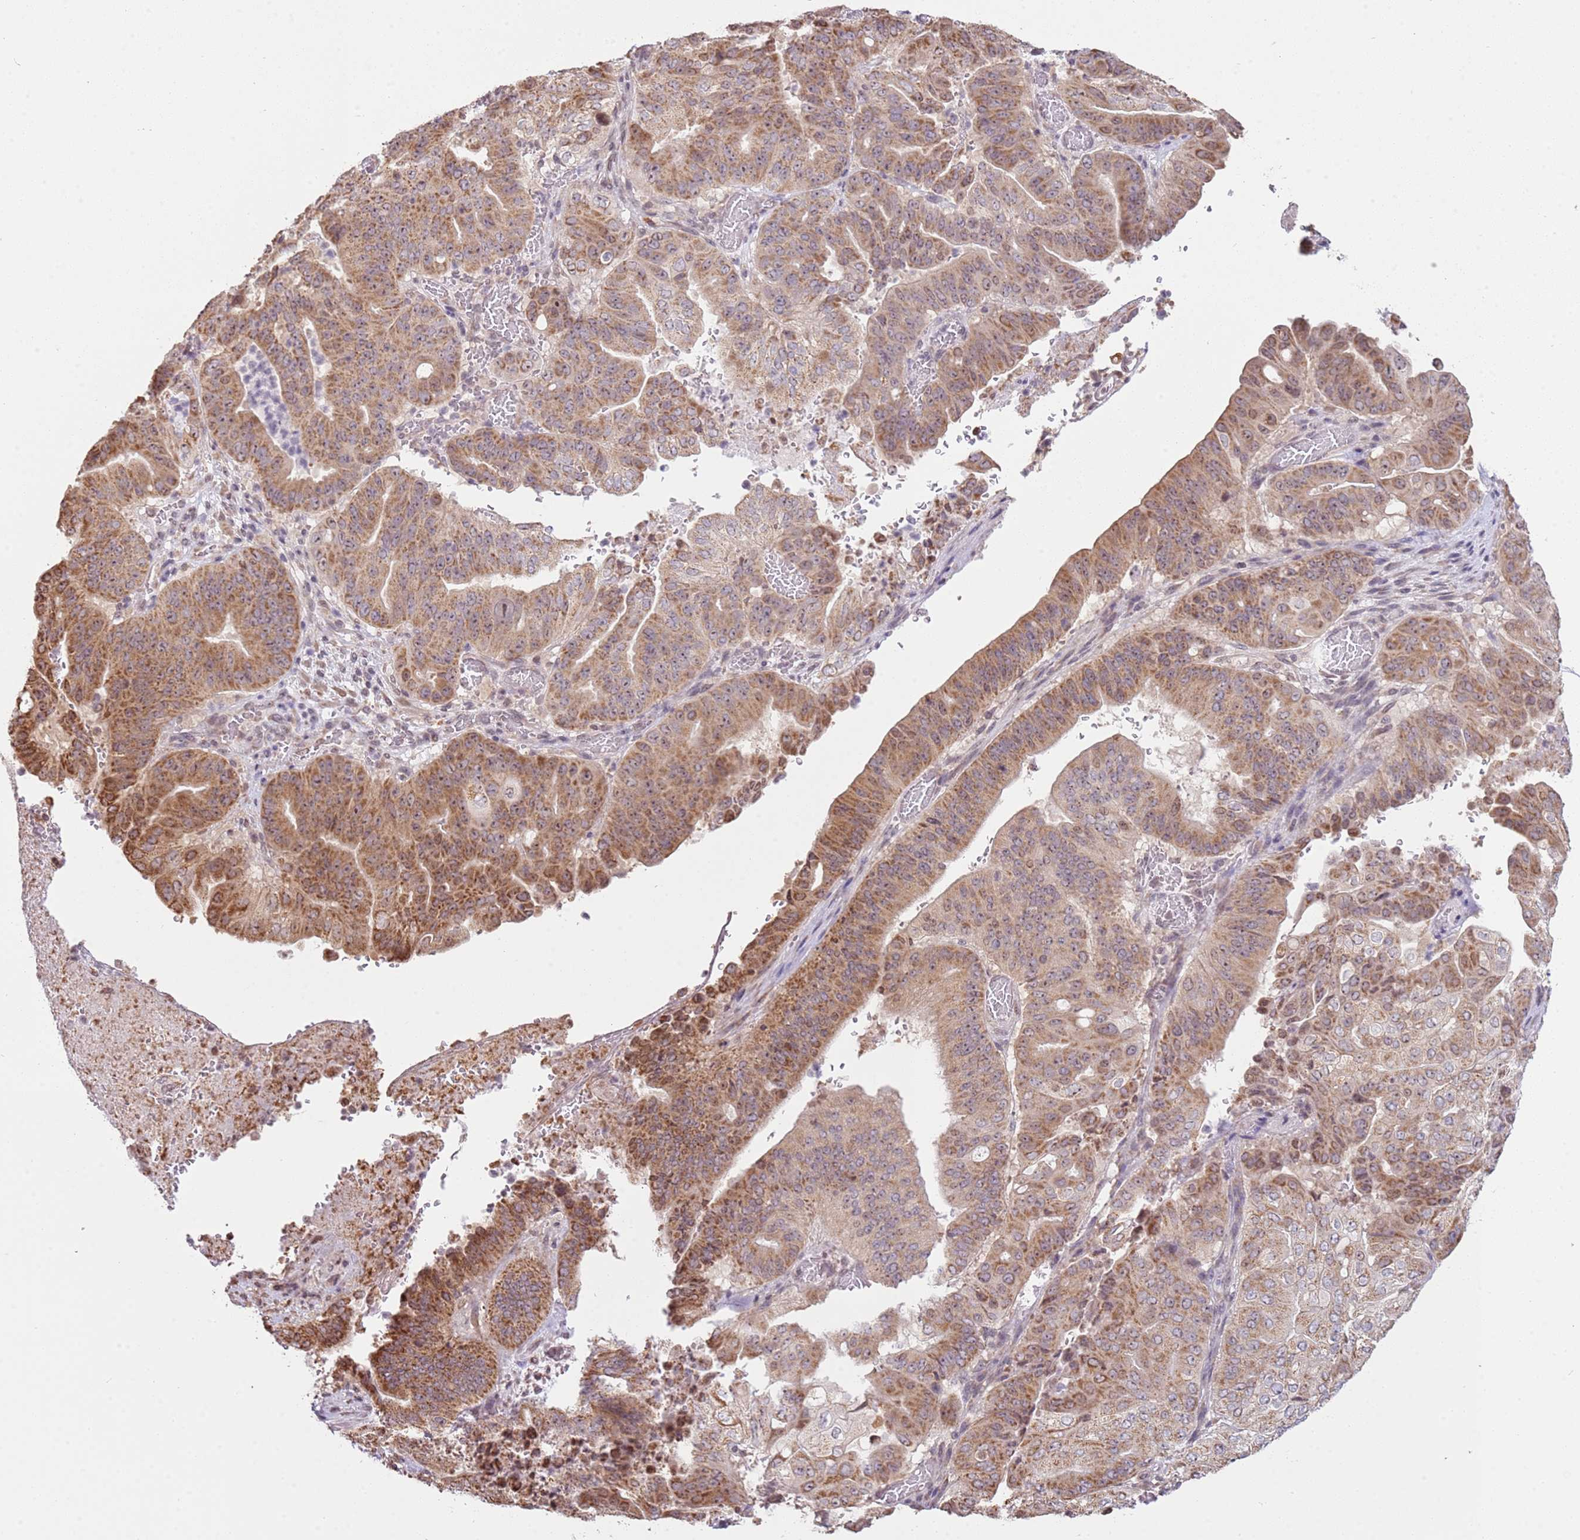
{"staining": {"intensity": "moderate", "quantity": ">75%", "location": "cytoplasmic/membranous"}, "tissue": "pancreatic cancer", "cell_type": "Tumor cells", "image_type": "cancer", "snomed": [{"axis": "morphology", "description": "Adenocarcinoma, NOS"}, {"axis": "topography", "description": "Pancreas"}], "caption": "Approximately >75% of tumor cells in pancreatic cancer (adenocarcinoma) exhibit moderate cytoplasmic/membranous protein staining as visualized by brown immunohistochemical staining.", "gene": "SCAF1", "patient": {"sex": "female", "age": 77}}